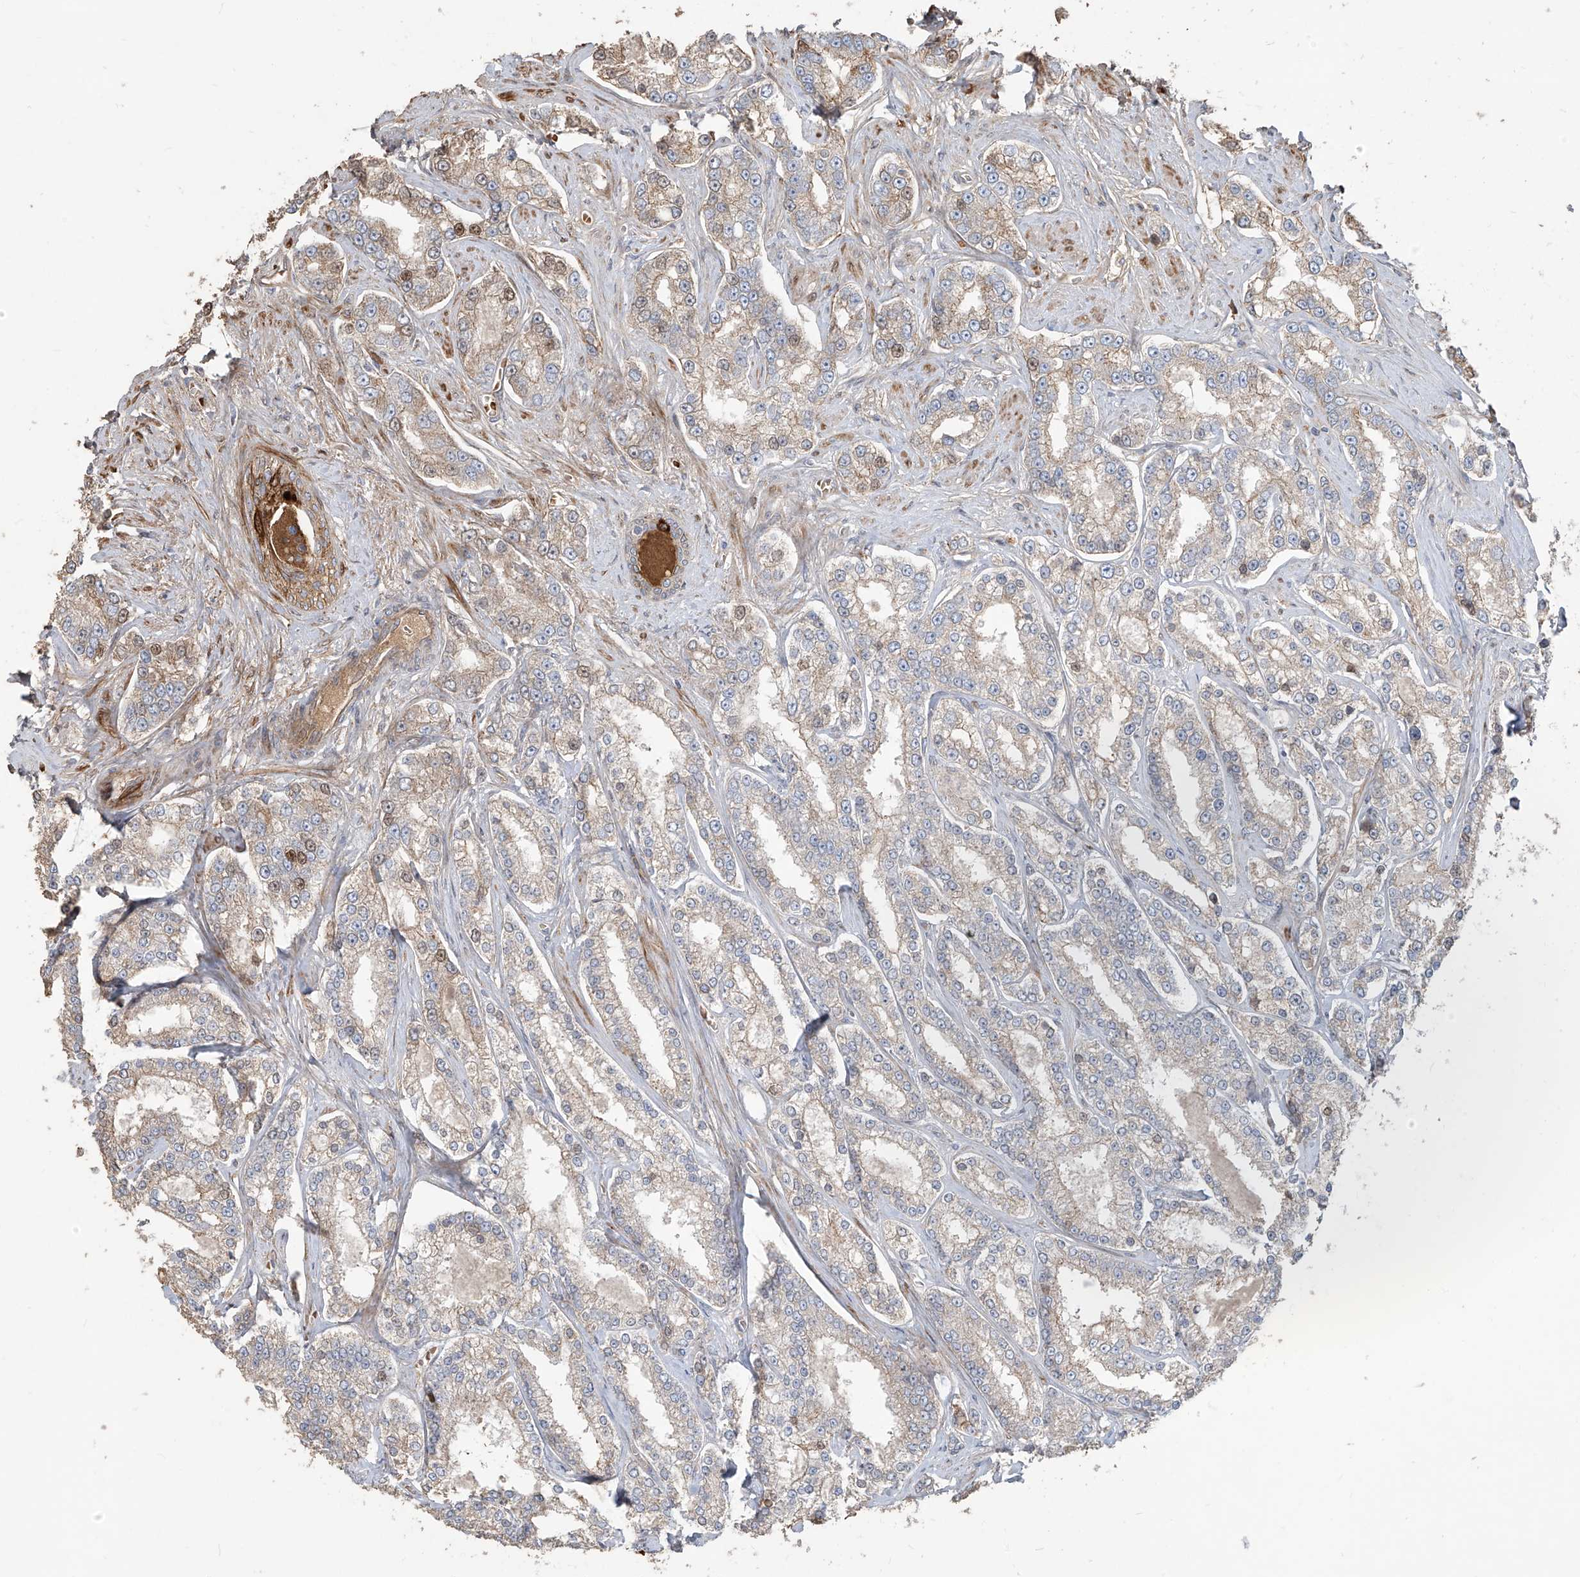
{"staining": {"intensity": "weak", "quantity": "25%-75%", "location": "cytoplasmic/membranous"}, "tissue": "prostate cancer", "cell_type": "Tumor cells", "image_type": "cancer", "snomed": [{"axis": "morphology", "description": "Normal tissue, NOS"}, {"axis": "morphology", "description": "Adenocarcinoma, High grade"}, {"axis": "topography", "description": "Prostate"}], "caption": "A brown stain shows weak cytoplasmic/membranous expression of a protein in adenocarcinoma (high-grade) (prostate) tumor cells. Immunohistochemistry stains the protein of interest in brown and the nuclei are stained blue.", "gene": "ABTB1", "patient": {"sex": "male", "age": 83}}